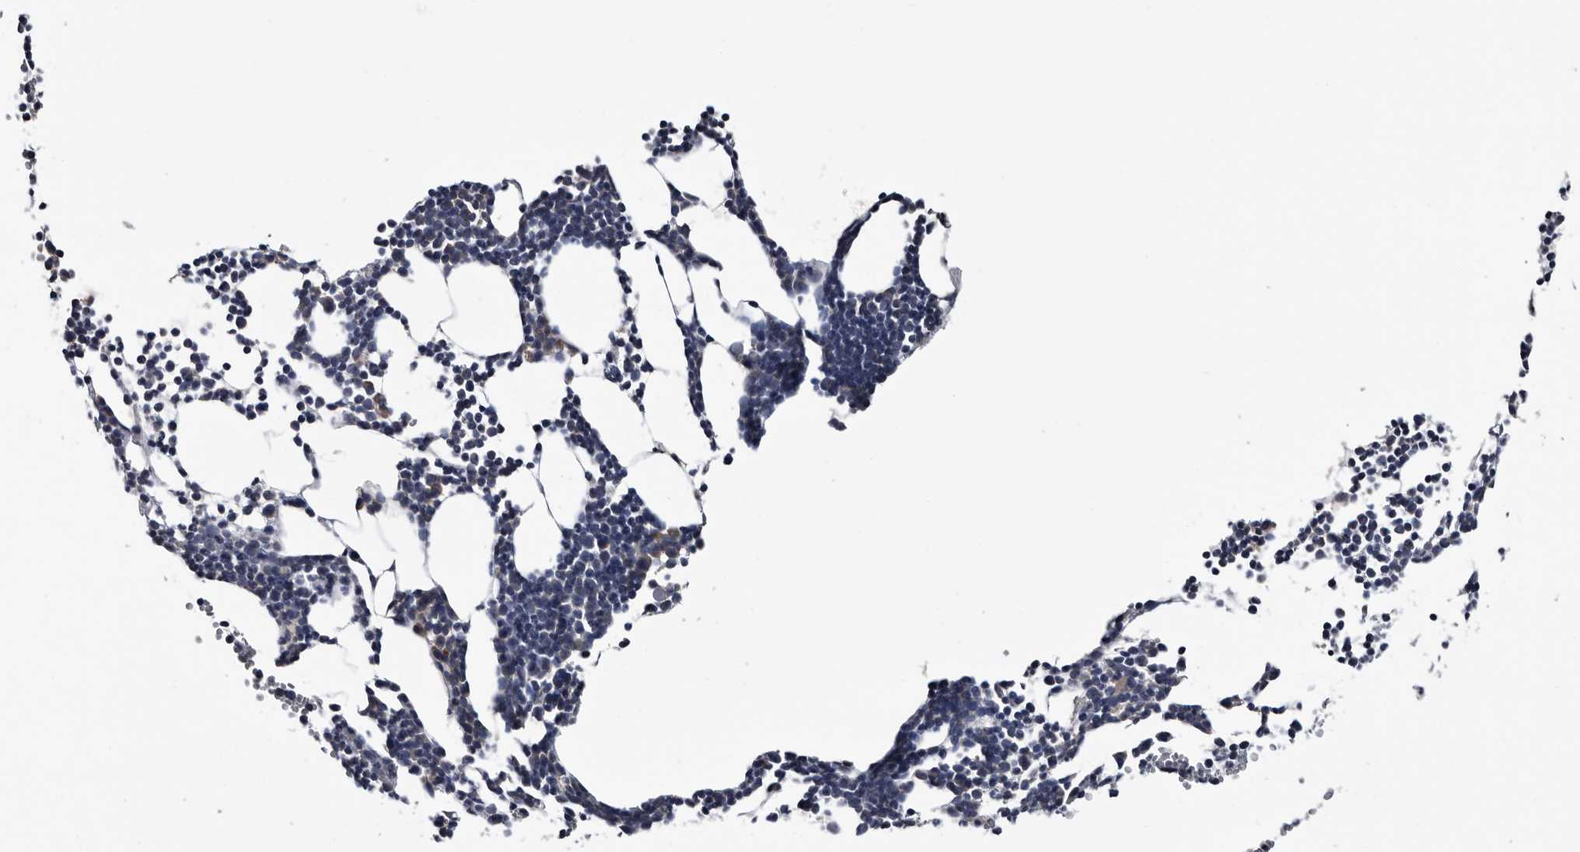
{"staining": {"intensity": "weak", "quantity": "<25%", "location": "cytoplasmic/membranous"}, "tissue": "bone marrow", "cell_type": "Hematopoietic cells", "image_type": "normal", "snomed": [{"axis": "morphology", "description": "Normal tissue, NOS"}, {"axis": "topography", "description": "Bone marrow"}], "caption": "This is a photomicrograph of immunohistochemistry staining of normal bone marrow, which shows no expression in hematopoietic cells.", "gene": "IARS1", "patient": {"sex": "female", "age": 67}}